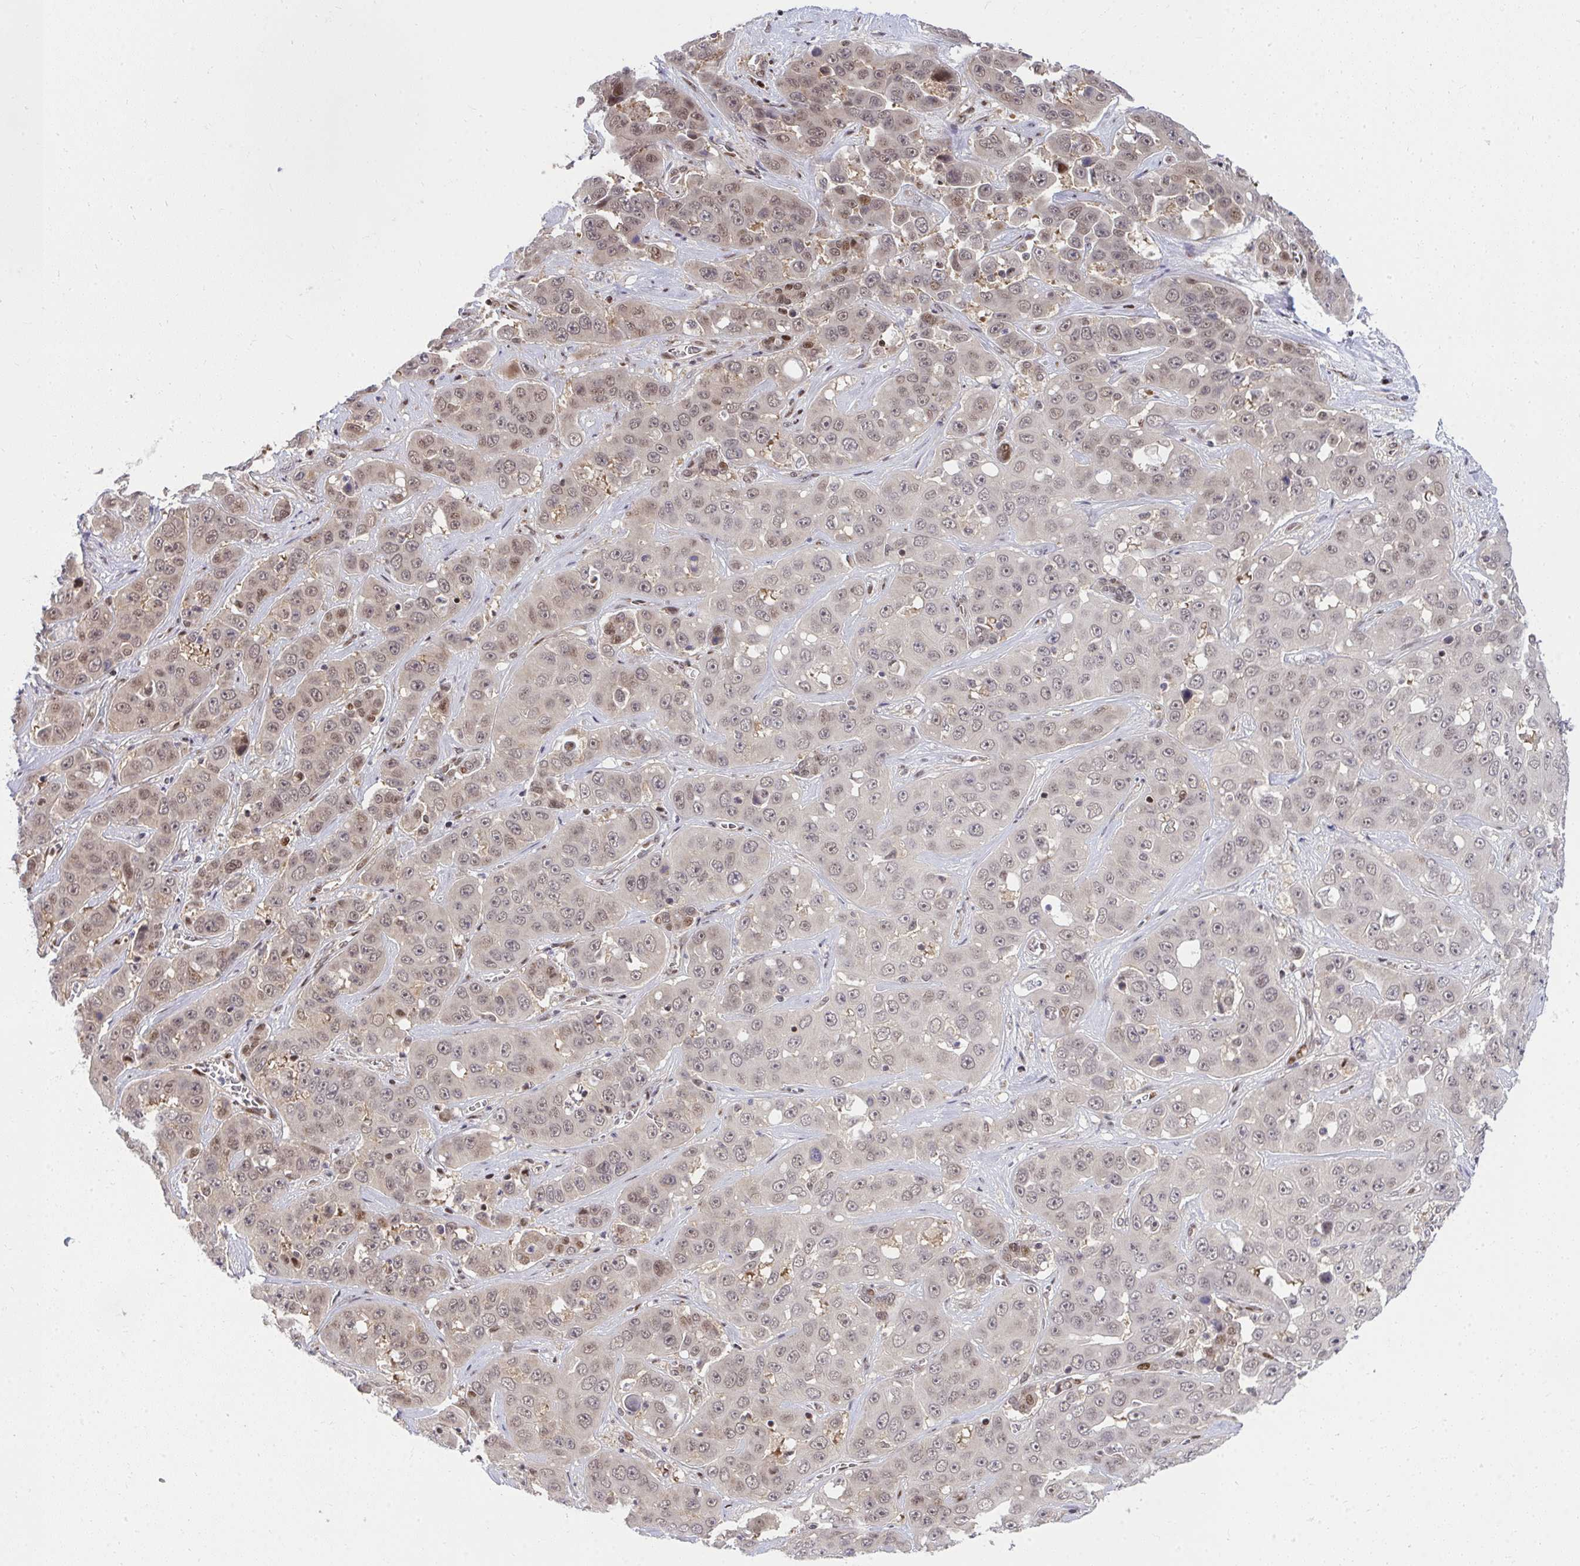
{"staining": {"intensity": "weak", "quantity": "25%-75%", "location": "nuclear"}, "tissue": "liver cancer", "cell_type": "Tumor cells", "image_type": "cancer", "snomed": [{"axis": "morphology", "description": "Cholangiocarcinoma"}, {"axis": "topography", "description": "Liver"}], "caption": "Immunohistochemical staining of liver cancer demonstrates low levels of weak nuclear protein positivity in approximately 25%-75% of tumor cells.", "gene": "PIGY", "patient": {"sex": "female", "age": 52}}